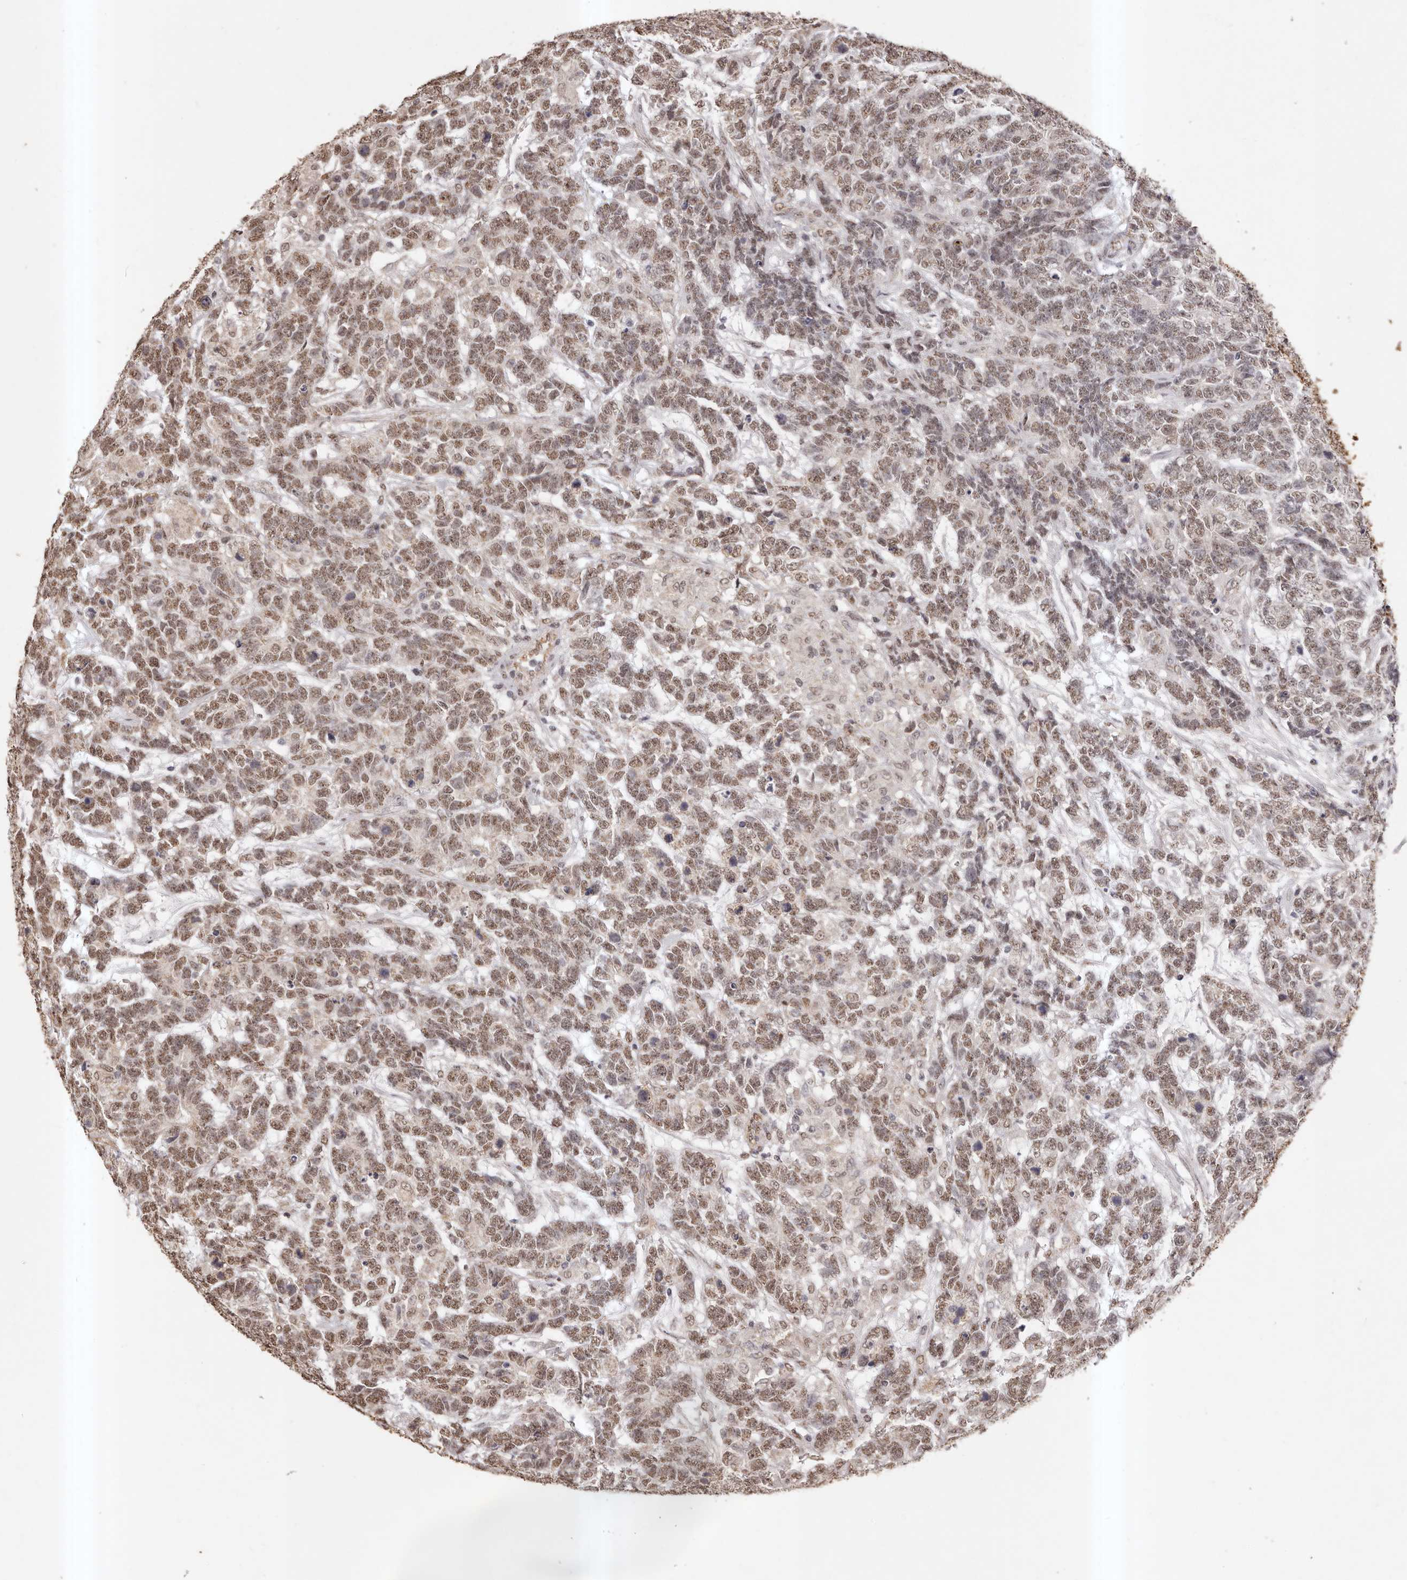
{"staining": {"intensity": "moderate", "quantity": ">75%", "location": "nuclear"}, "tissue": "testis cancer", "cell_type": "Tumor cells", "image_type": "cancer", "snomed": [{"axis": "morphology", "description": "Carcinoma, Embryonal, NOS"}, {"axis": "topography", "description": "Testis"}], "caption": "Immunohistochemical staining of human testis cancer displays medium levels of moderate nuclear protein staining in approximately >75% of tumor cells.", "gene": "RPS6KA5", "patient": {"sex": "male", "age": 26}}